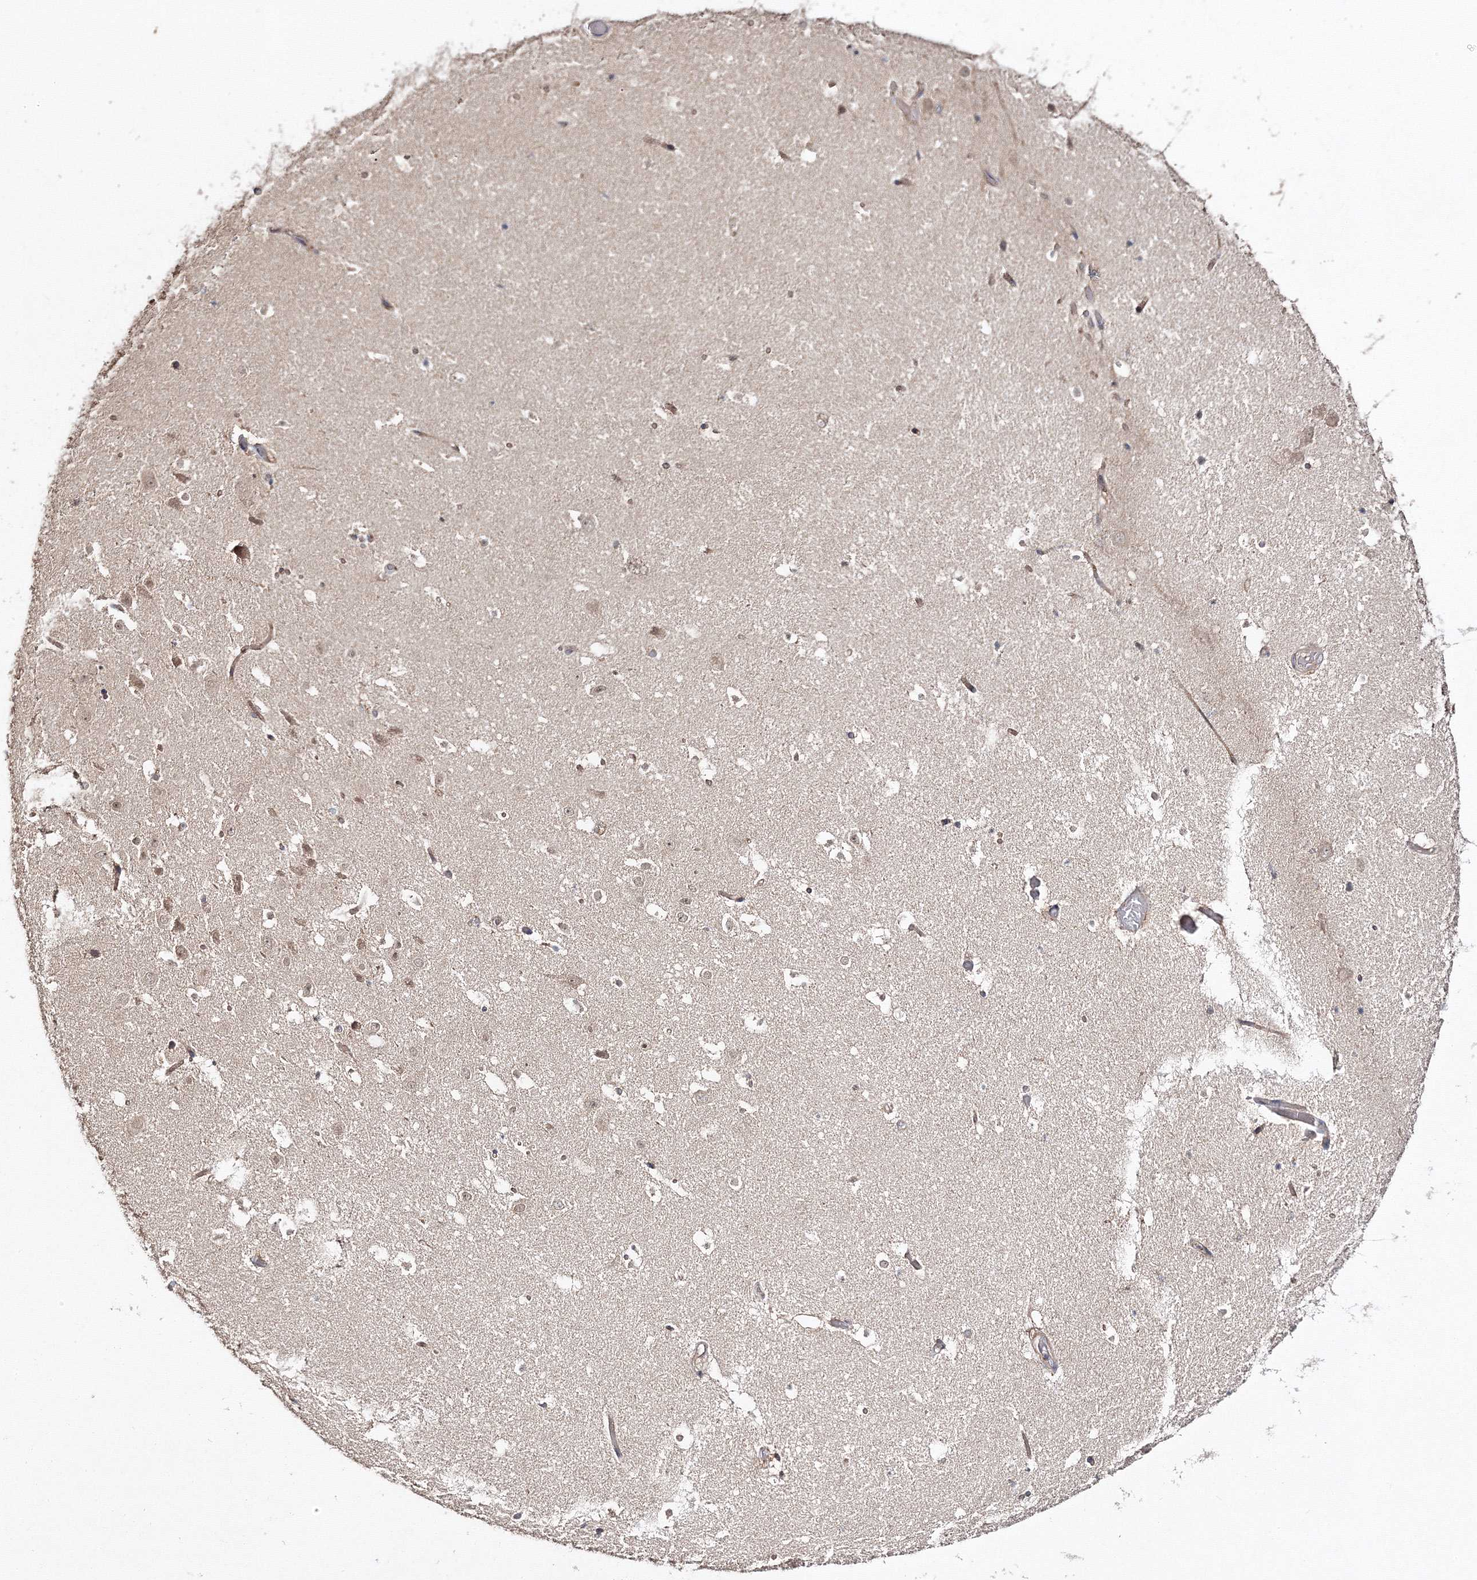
{"staining": {"intensity": "weak", "quantity": "<25%", "location": "cytoplasmic/membranous"}, "tissue": "hippocampus", "cell_type": "Glial cells", "image_type": "normal", "snomed": [{"axis": "morphology", "description": "Normal tissue, NOS"}, {"axis": "topography", "description": "Hippocampus"}], "caption": "Hippocampus stained for a protein using immunohistochemistry (IHC) demonstrates no expression glial cells.", "gene": "DDO", "patient": {"sex": "female", "age": 52}}